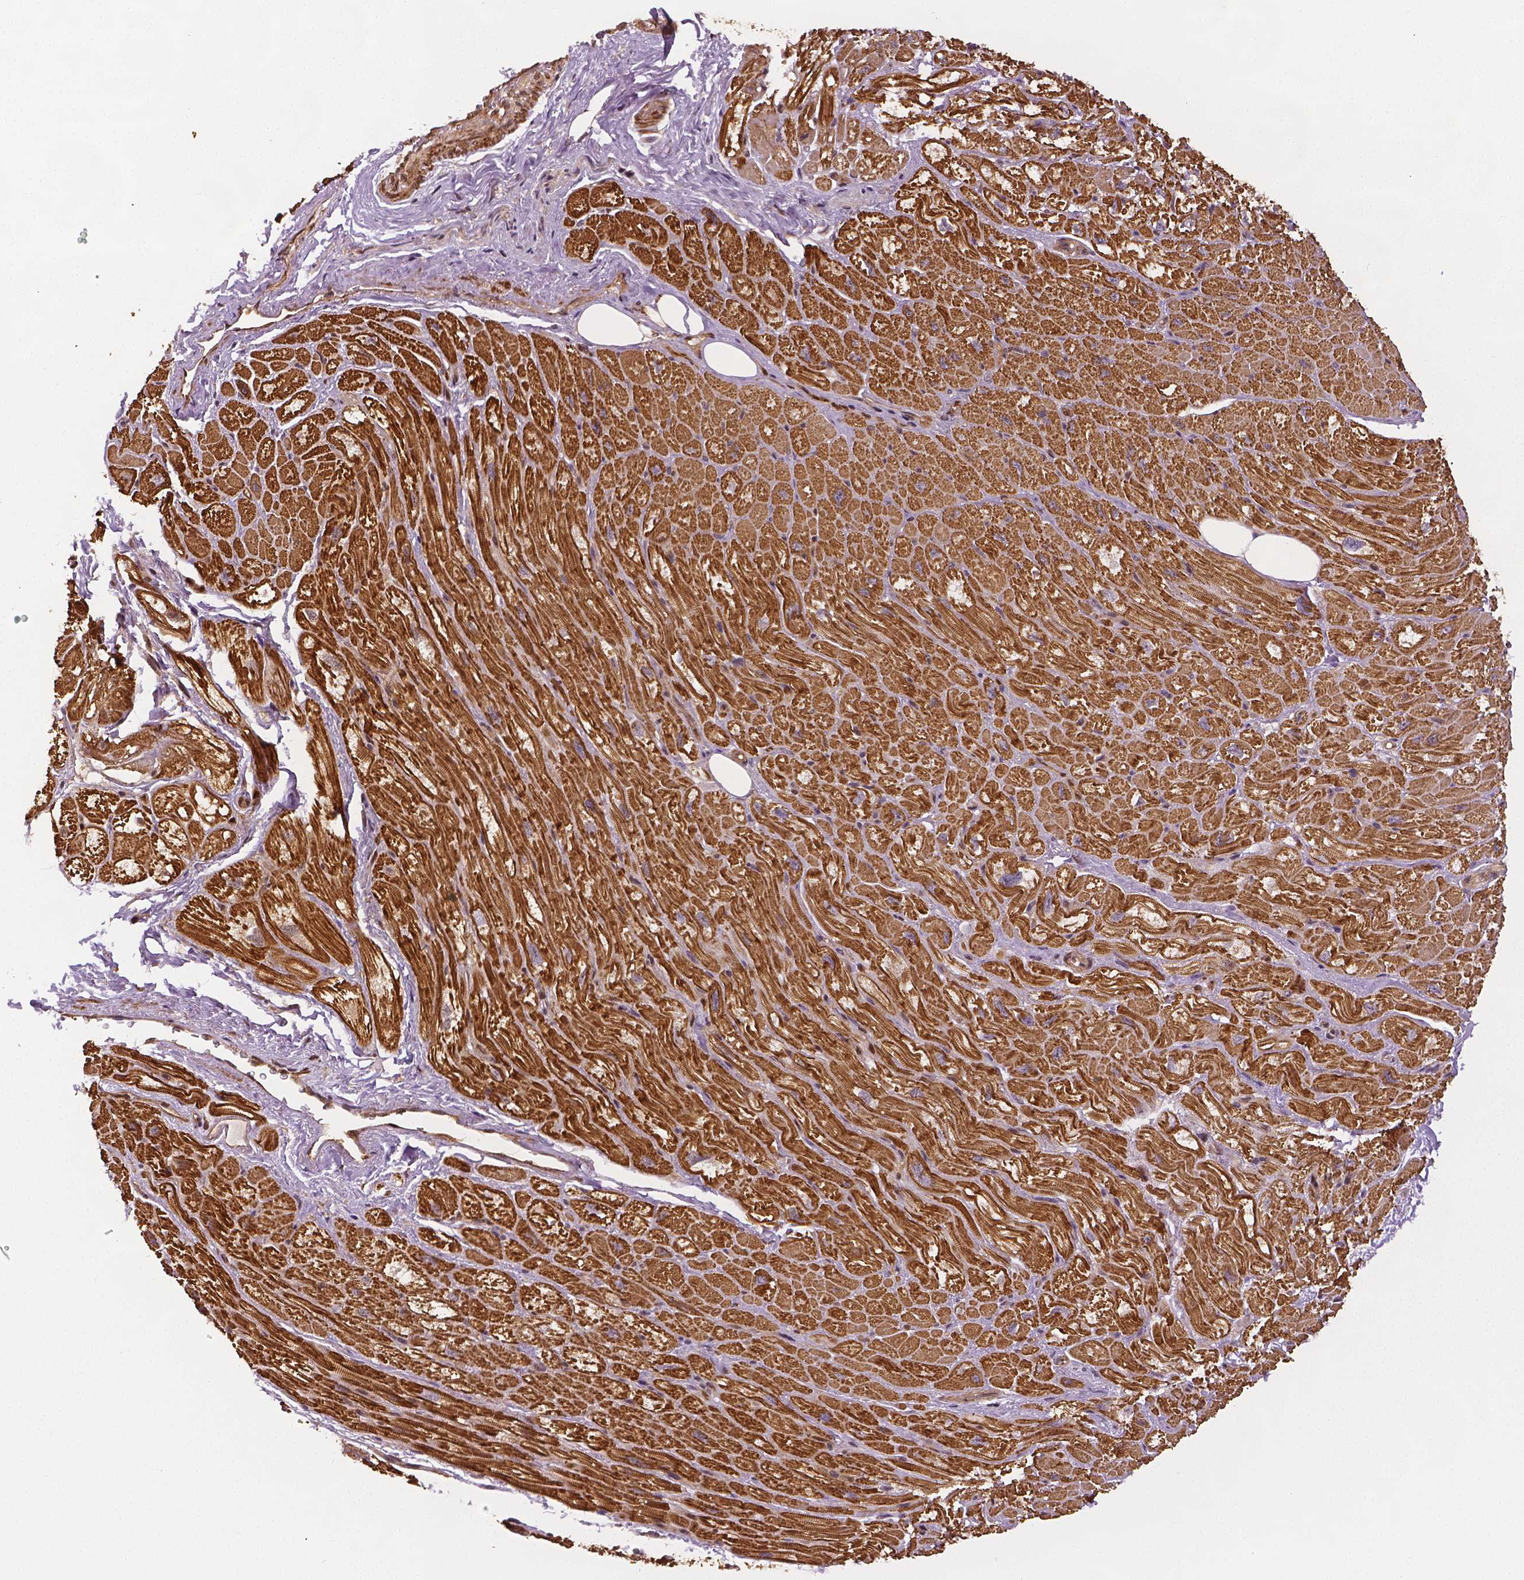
{"staining": {"intensity": "strong", "quantity": ">75%", "location": "cytoplasmic/membranous"}, "tissue": "heart muscle", "cell_type": "Cardiomyocytes", "image_type": "normal", "snomed": [{"axis": "morphology", "description": "Normal tissue, NOS"}, {"axis": "topography", "description": "Heart"}], "caption": "Protein analysis of unremarkable heart muscle demonstrates strong cytoplasmic/membranous positivity in approximately >75% of cardiomyocytes. The staining is performed using DAB brown chromogen to label protein expression. The nuclei are counter-stained blue using hematoxylin.", "gene": "STAT3", "patient": {"sex": "female", "age": 69}}